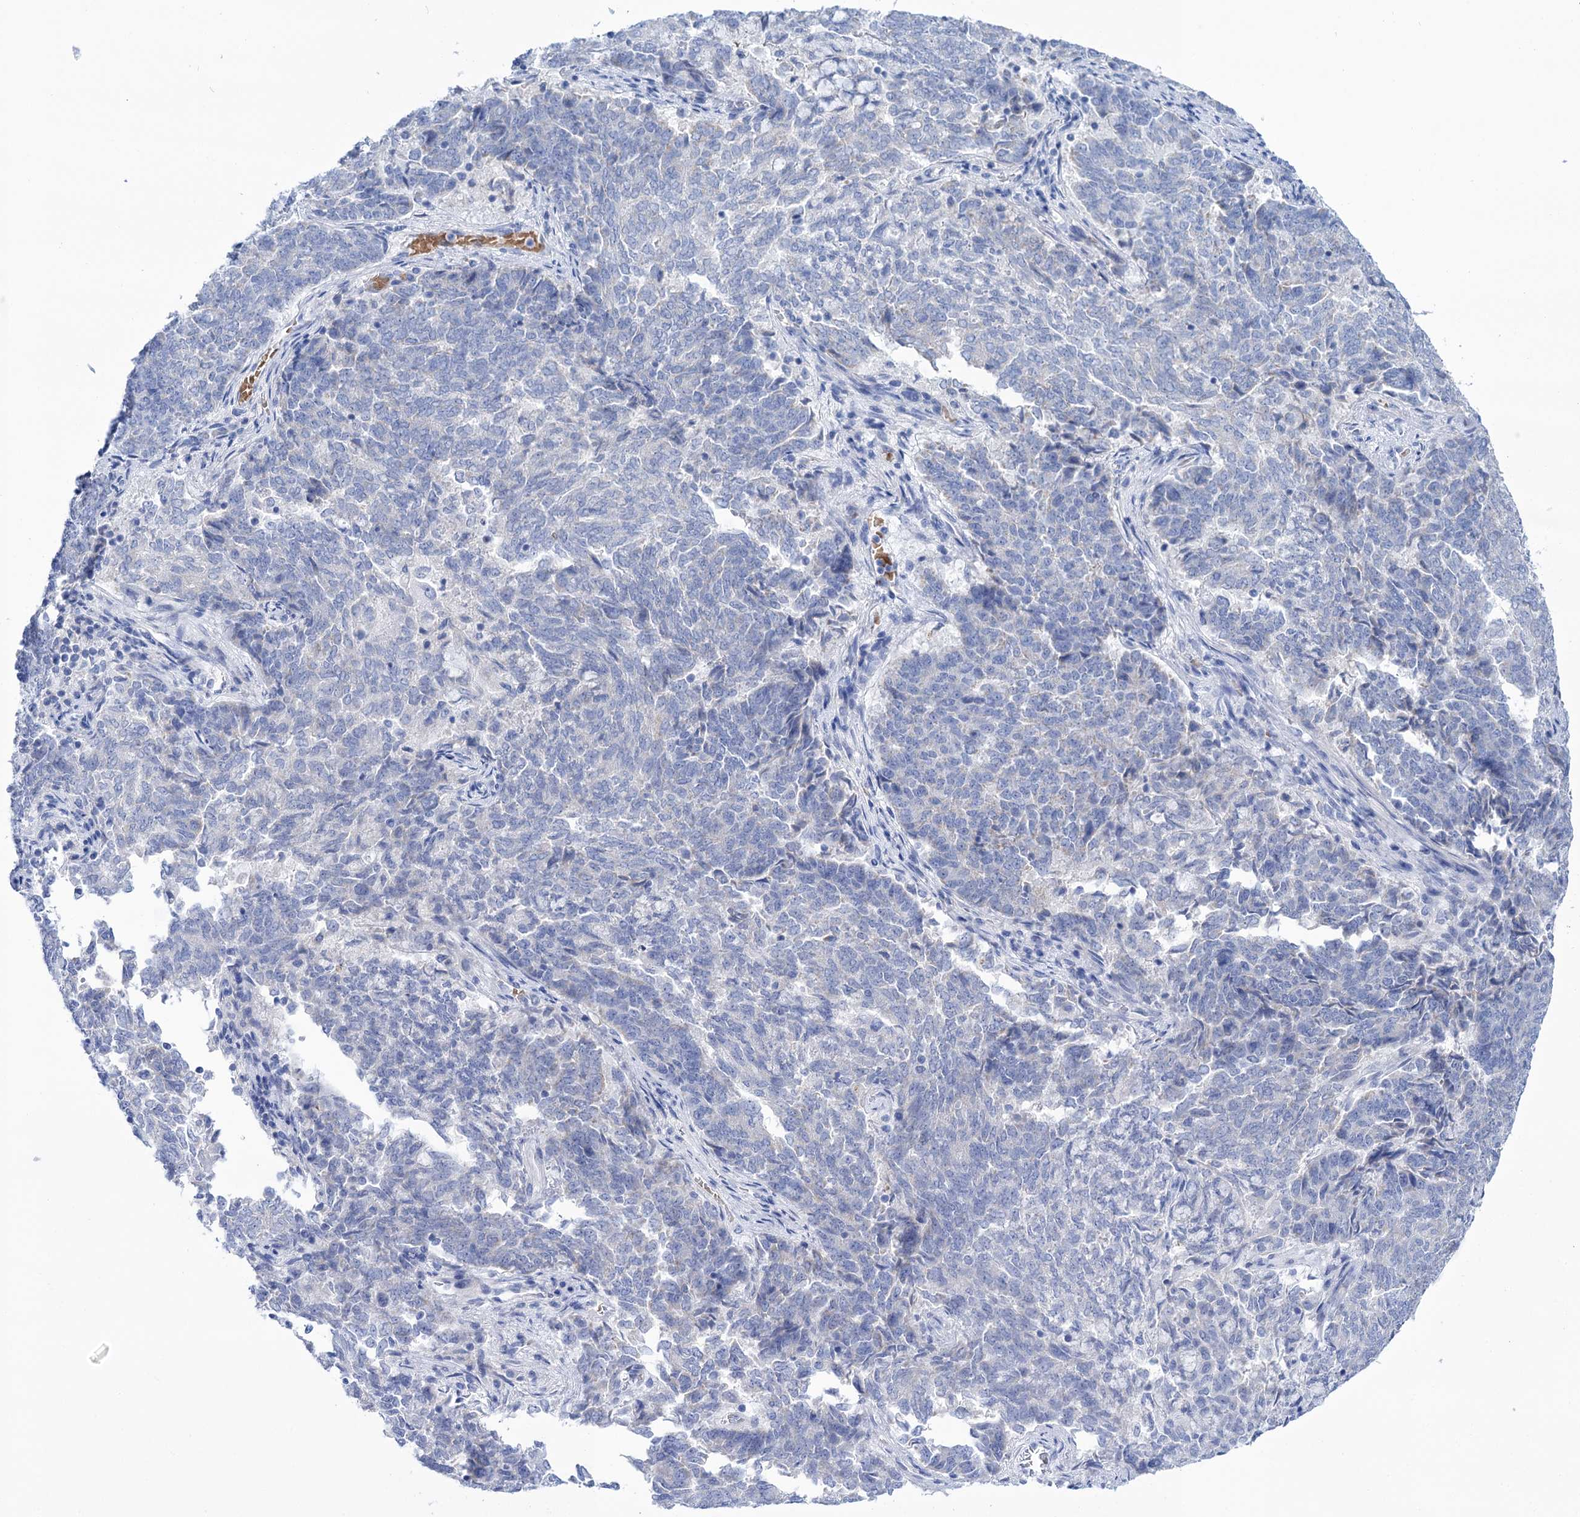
{"staining": {"intensity": "negative", "quantity": "none", "location": "none"}, "tissue": "endometrial cancer", "cell_type": "Tumor cells", "image_type": "cancer", "snomed": [{"axis": "morphology", "description": "Adenocarcinoma, NOS"}, {"axis": "topography", "description": "Endometrium"}], "caption": "Immunohistochemistry image of human endometrial cancer stained for a protein (brown), which reveals no staining in tumor cells.", "gene": "YARS2", "patient": {"sex": "female", "age": 80}}